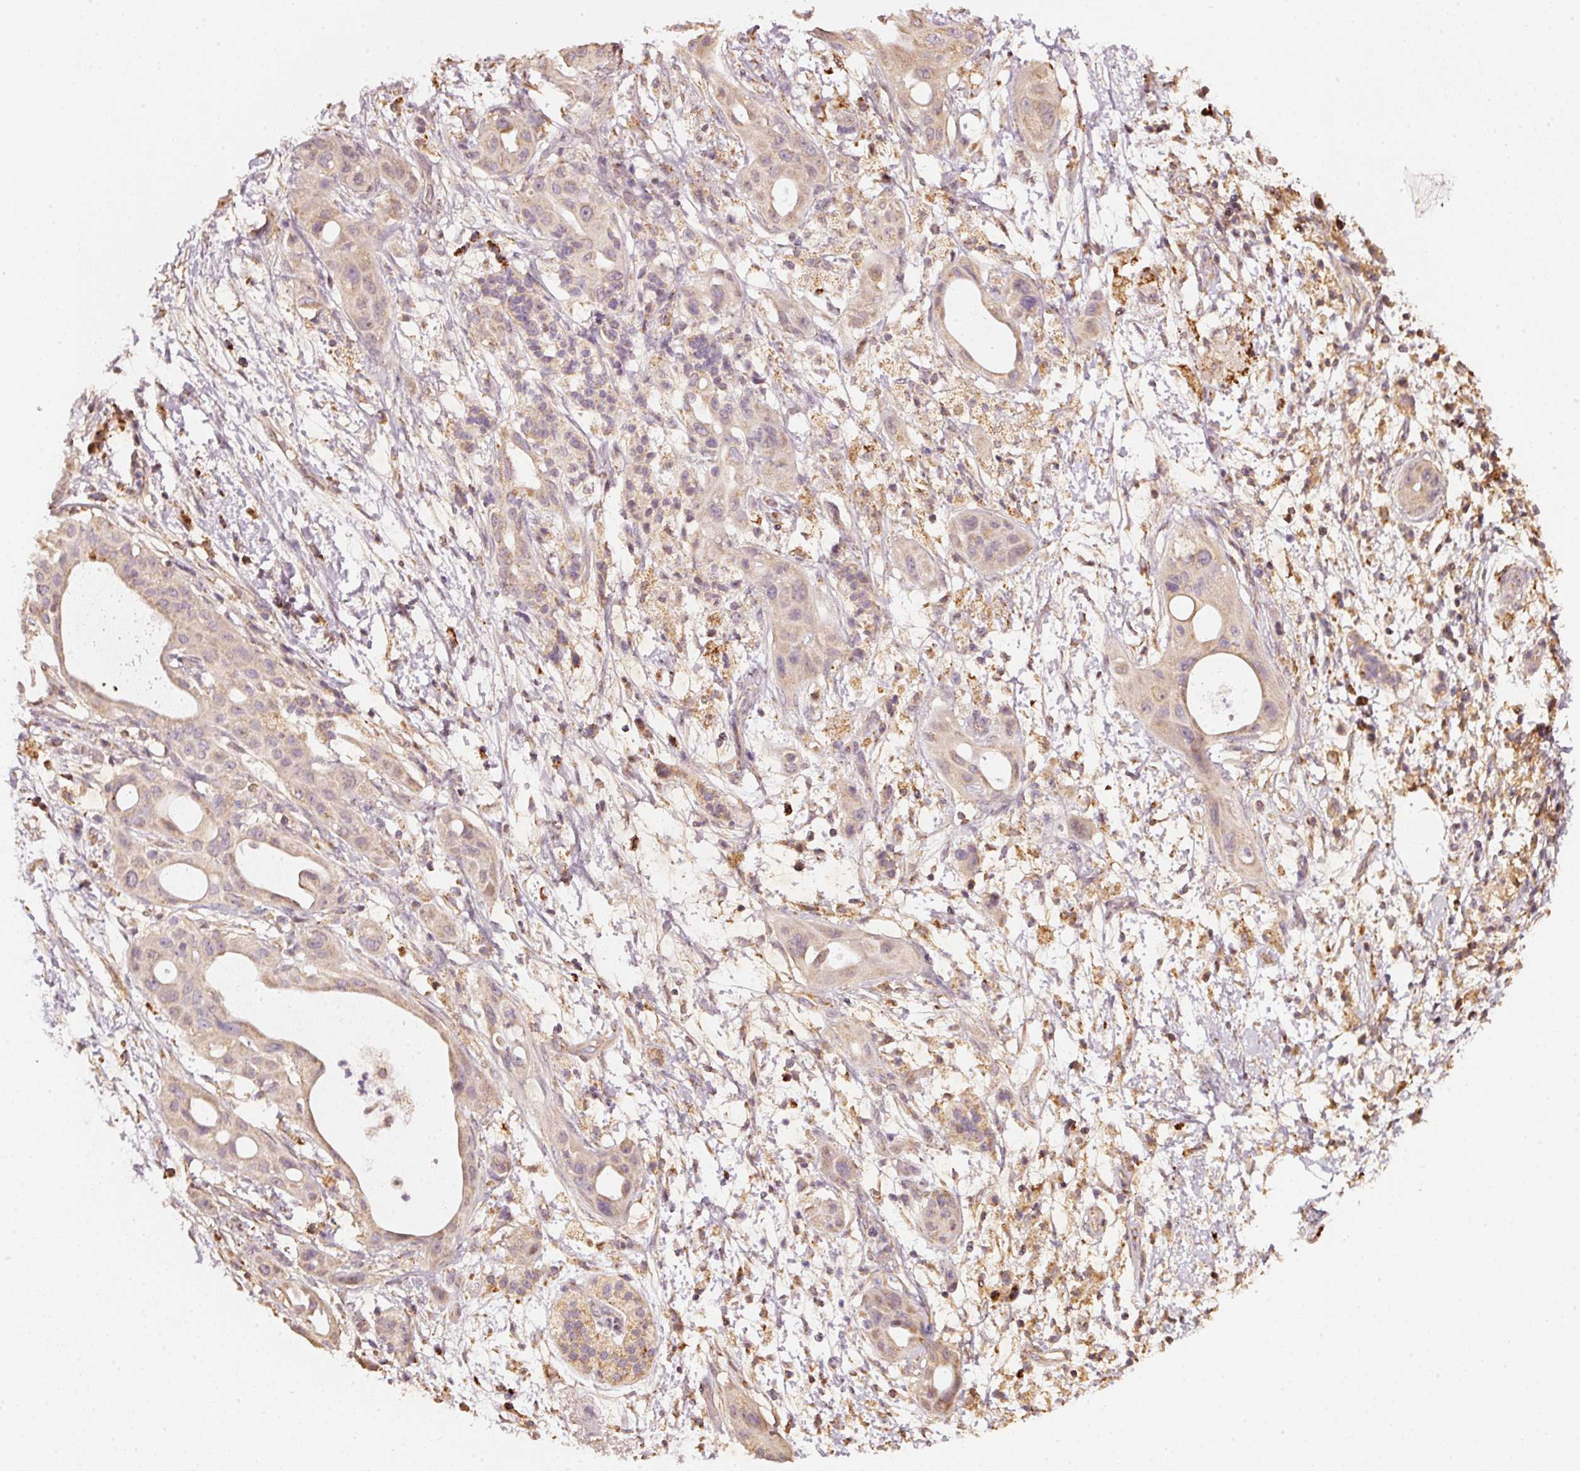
{"staining": {"intensity": "weak", "quantity": ">75%", "location": "cytoplasmic/membranous"}, "tissue": "pancreatic cancer", "cell_type": "Tumor cells", "image_type": "cancer", "snomed": [{"axis": "morphology", "description": "Adenocarcinoma, NOS"}, {"axis": "topography", "description": "Pancreas"}], "caption": "Brown immunohistochemical staining in adenocarcinoma (pancreatic) demonstrates weak cytoplasmic/membranous expression in about >75% of tumor cells. (brown staining indicates protein expression, while blue staining denotes nuclei).", "gene": "RAB35", "patient": {"sex": "male", "age": 68}}